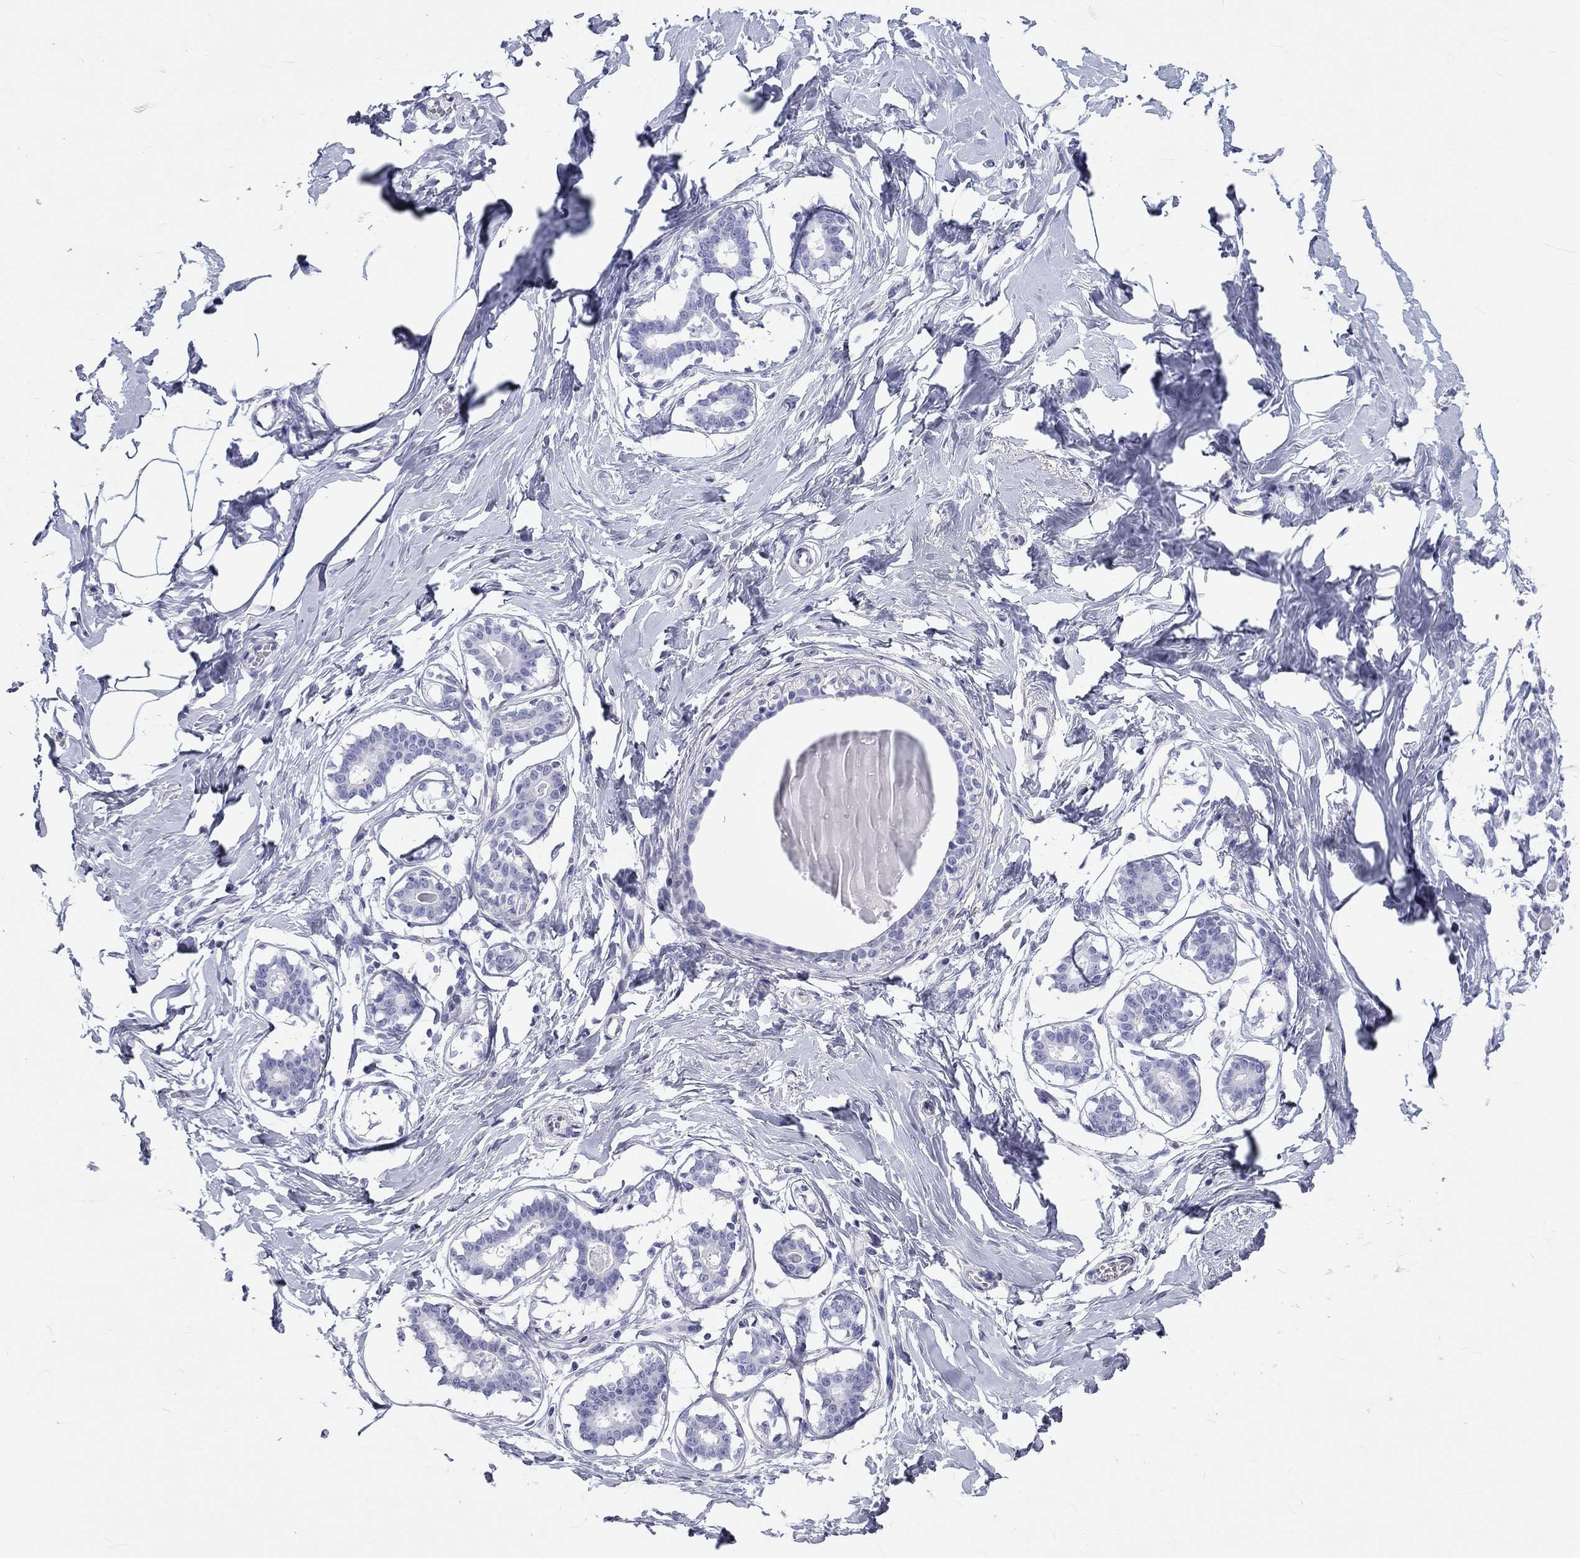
{"staining": {"intensity": "negative", "quantity": "none", "location": "none"}, "tissue": "breast", "cell_type": "Glandular cells", "image_type": "normal", "snomed": [{"axis": "morphology", "description": "Normal tissue, NOS"}, {"axis": "morphology", "description": "Lobular carcinoma, in situ"}, {"axis": "topography", "description": "Breast"}], "caption": "A histopathology image of human breast is negative for staining in glandular cells. (DAB (3,3'-diaminobenzidine) IHC with hematoxylin counter stain).", "gene": "DNALI1", "patient": {"sex": "female", "age": 35}}